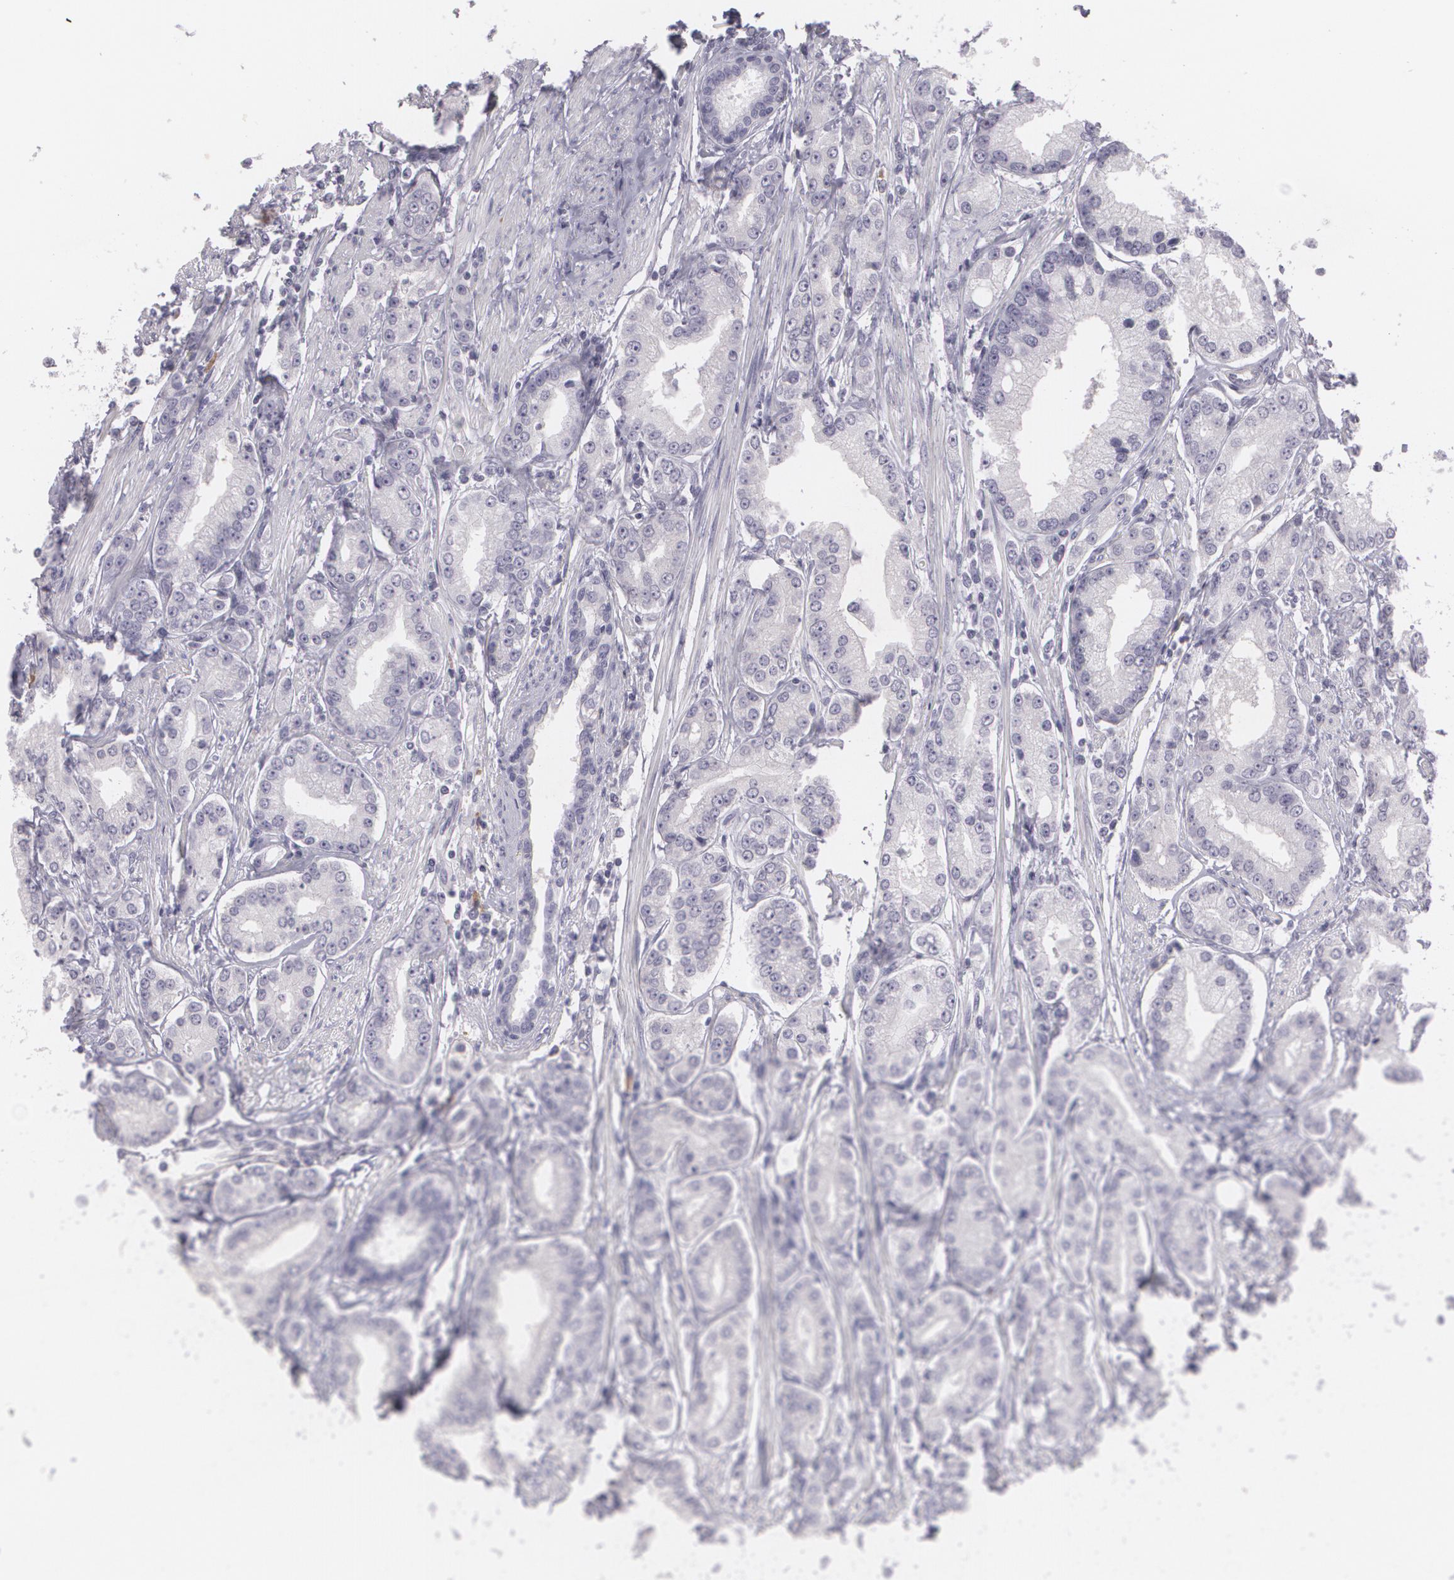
{"staining": {"intensity": "negative", "quantity": "none", "location": "none"}, "tissue": "prostate cancer", "cell_type": "Tumor cells", "image_type": "cancer", "snomed": [{"axis": "morphology", "description": "Adenocarcinoma, Medium grade"}, {"axis": "topography", "description": "Prostate"}], "caption": "High magnification brightfield microscopy of prostate cancer (adenocarcinoma (medium-grade)) stained with DAB (3,3'-diaminobenzidine) (brown) and counterstained with hematoxylin (blue): tumor cells show no significant expression.", "gene": "MAP2", "patient": {"sex": "male", "age": 72}}